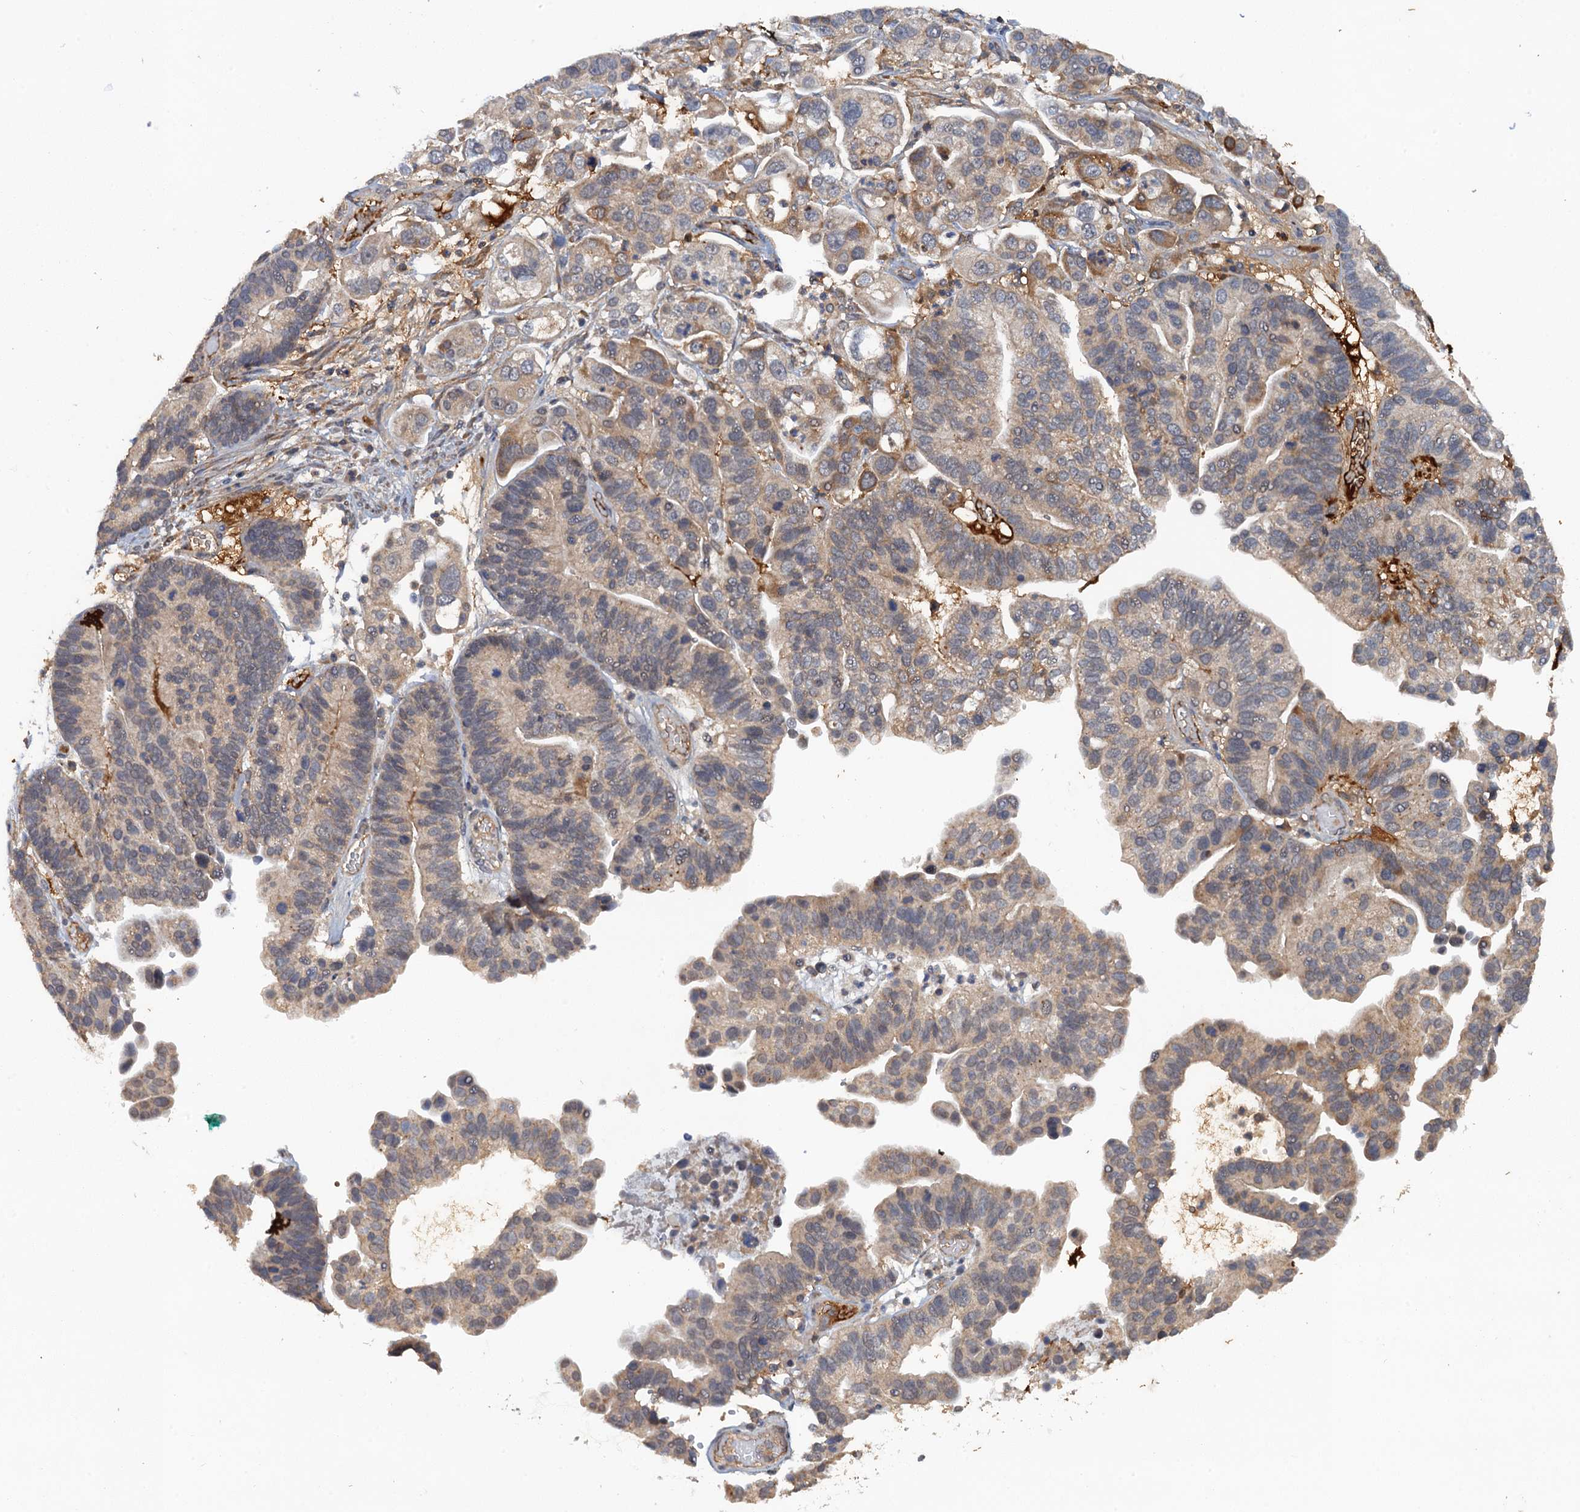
{"staining": {"intensity": "moderate", "quantity": "<25%", "location": "cytoplasmic/membranous"}, "tissue": "ovarian cancer", "cell_type": "Tumor cells", "image_type": "cancer", "snomed": [{"axis": "morphology", "description": "Cystadenocarcinoma, serous, NOS"}, {"axis": "topography", "description": "Ovary"}], "caption": "Moderate cytoplasmic/membranous expression for a protein is seen in about <25% of tumor cells of ovarian cancer using immunohistochemistry (IHC).", "gene": "HAPLN3", "patient": {"sex": "female", "age": 56}}